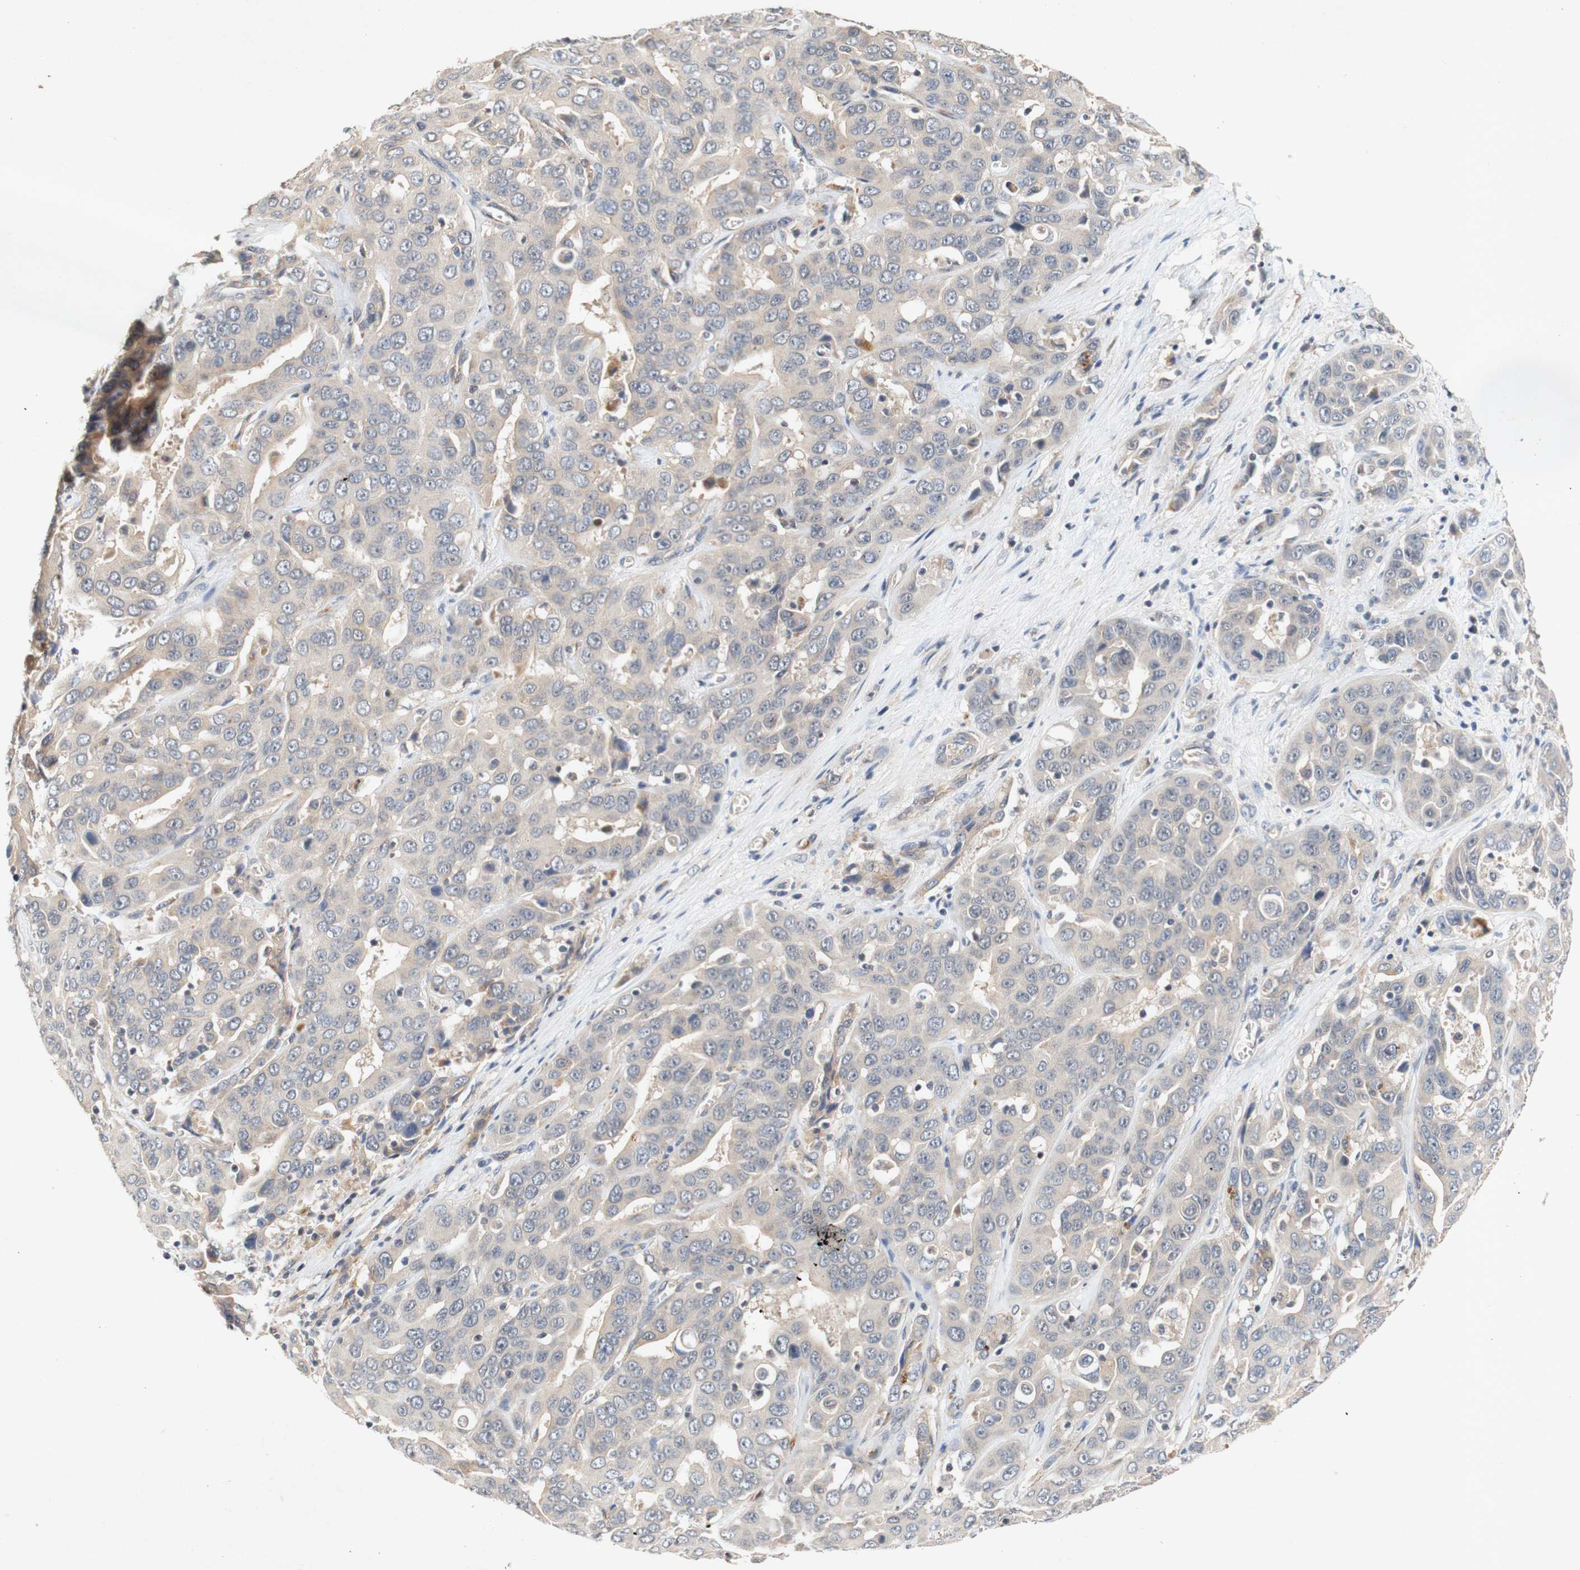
{"staining": {"intensity": "weak", "quantity": ">75%", "location": "cytoplasmic/membranous"}, "tissue": "liver cancer", "cell_type": "Tumor cells", "image_type": "cancer", "snomed": [{"axis": "morphology", "description": "Cholangiocarcinoma"}, {"axis": "topography", "description": "Liver"}], "caption": "There is low levels of weak cytoplasmic/membranous staining in tumor cells of liver cholangiocarcinoma, as demonstrated by immunohistochemical staining (brown color).", "gene": "PIN1", "patient": {"sex": "female", "age": 52}}